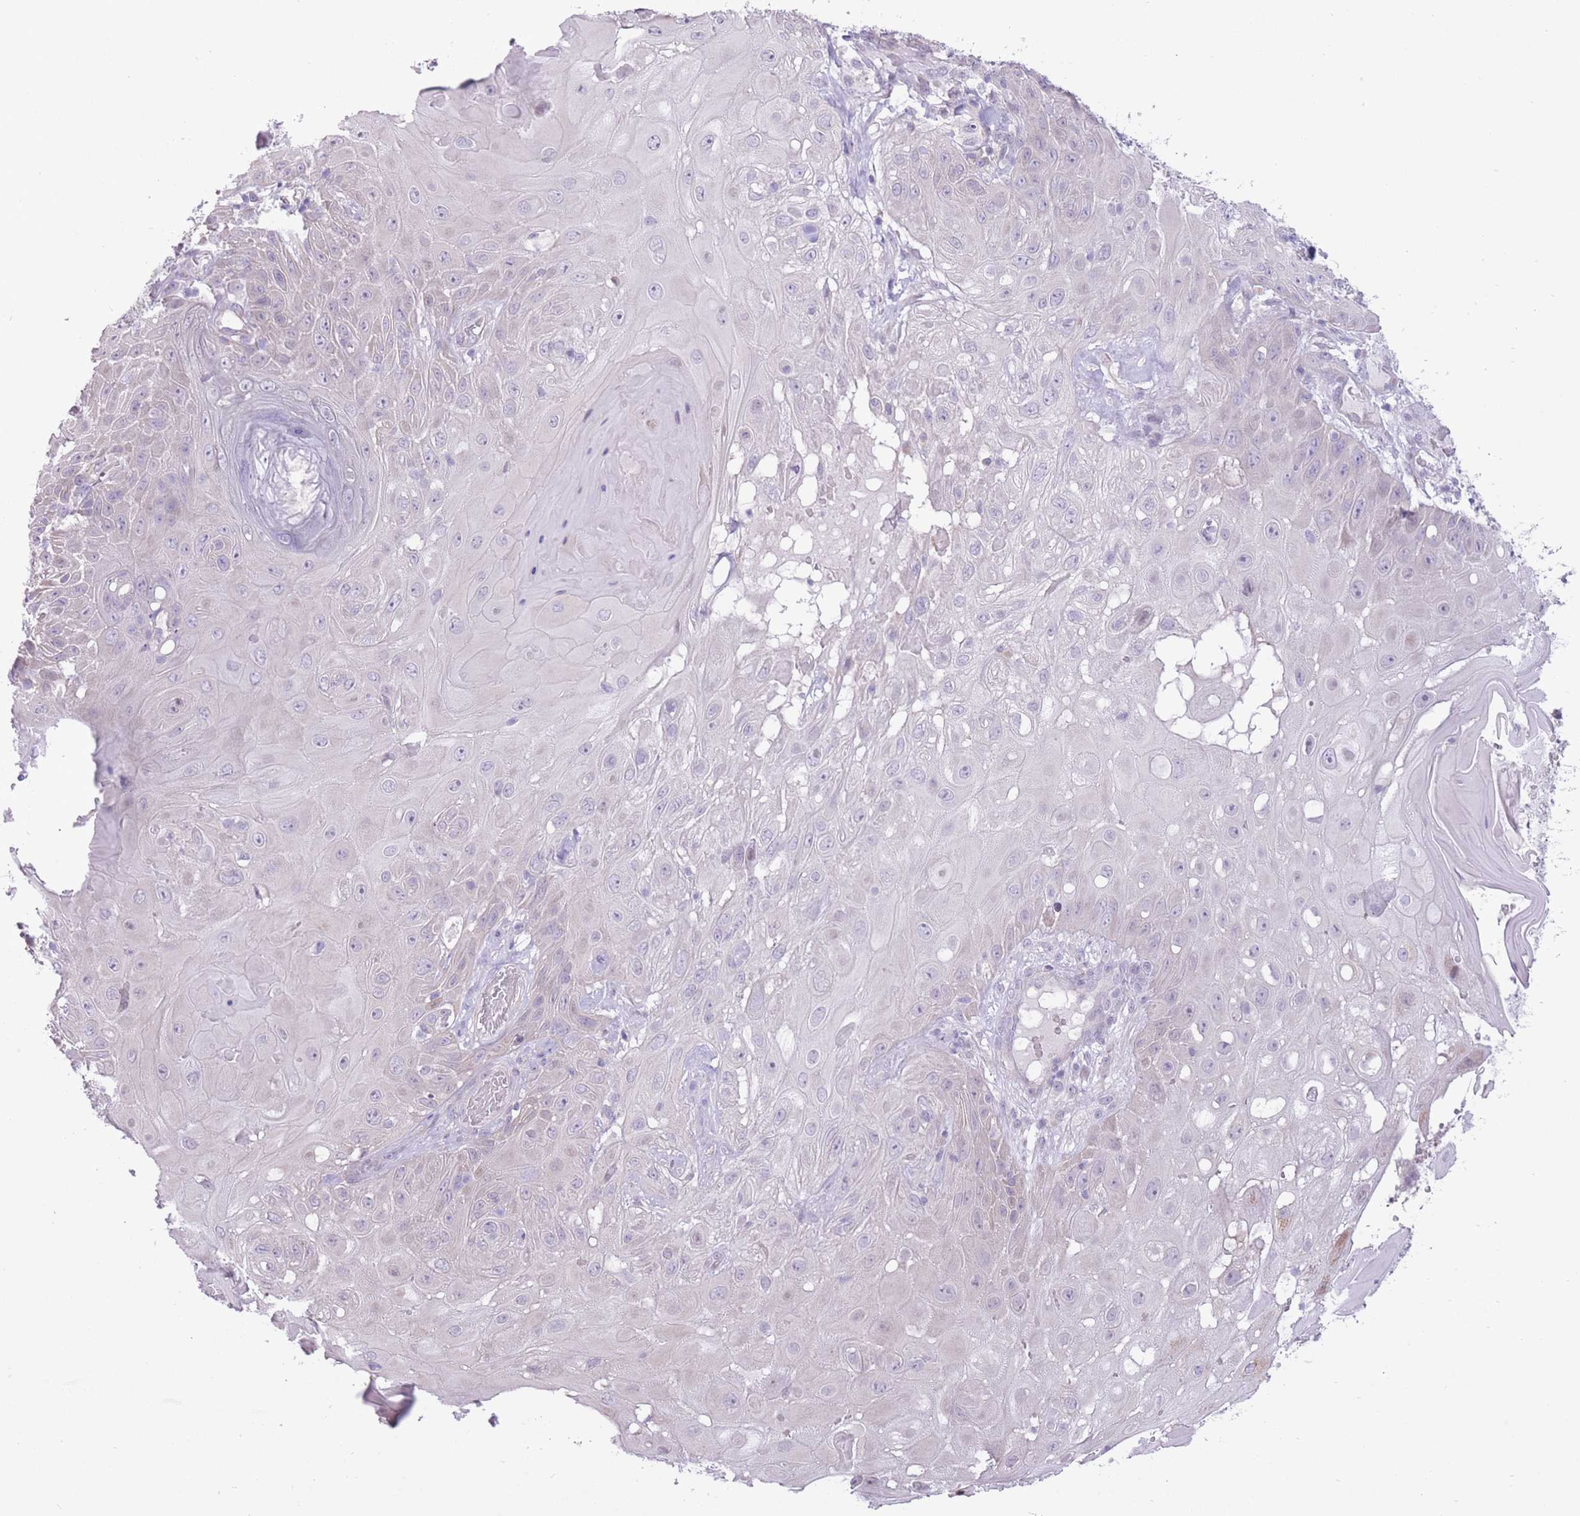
{"staining": {"intensity": "negative", "quantity": "none", "location": "none"}, "tissue": "skin cancer", "cell_type": "Tumor cells", "image_type": "cancer", "snomed": [{"axis": "morphology", "description": "Normal tissue, NOS"}, {"axis": "morphology", "description": "Squamous cell carcinoma, NOS"}, {"axis": "topography", "description": "Skin"}, {"axis": "topography", "description": "Cartilage tissue"}], "caption": "Skin cancer (squamous cell carcinoma) stained for a protein using IHC shows no staining tumor cells.", "gene": "WDR70", "patient": {"sex": "female", "age": 79}}